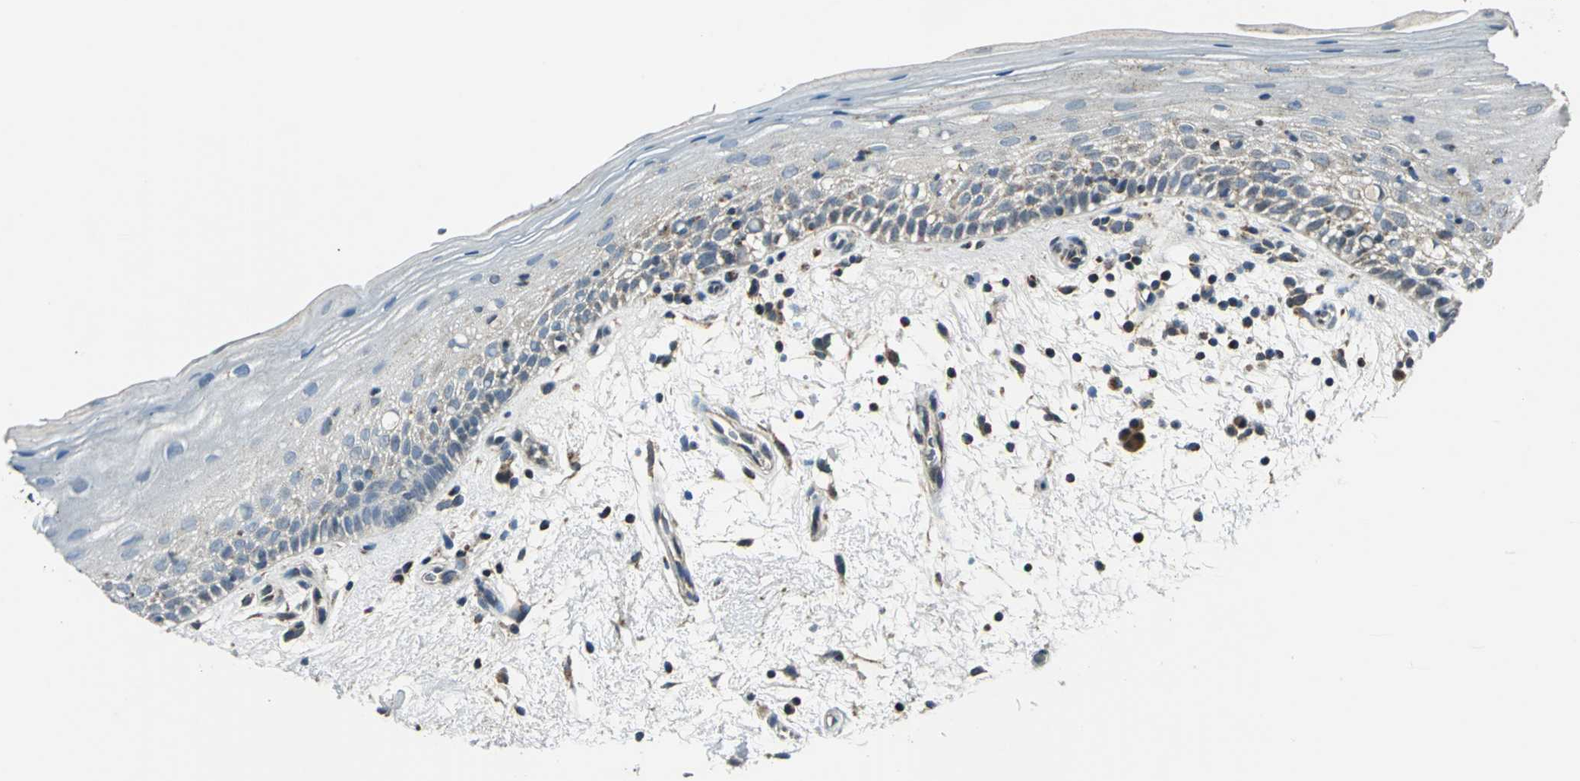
{"staining": {"intensity": "moderate", "quantity": "25%-75%", "location": "cytoplasmic/membranous"}, "tissue": "oral mucosa", "cell_type": "Squamous epithelial cells", "image_type": "normal", "snomed": [{"axis": "morphology", "description": "Normal tissue, NOS"}, {"axis": "morphology", "description": "Squamous cell carcinoma, NOS"}, {"axis": "topography", "description": "Skeletal muscle"}, {"axis": "topography", "description": "Oral tissue"}, {"axis": "topography", "description": "Head-Neck"}], "caption": "Brown immunohistochemical staining in benign oral mucosa displays moderate cytoplasmic/membranous positivity in approximately 25%-75% of squamous epithelial cells. Using DAB (3,3'-diaminobenzidine) (brown) and hematoxylin (blue) stains, captured at high magnification using brightfield microscopy.", "gene": "NUDT2", "patient": {"sex": "male", "age": 71}}